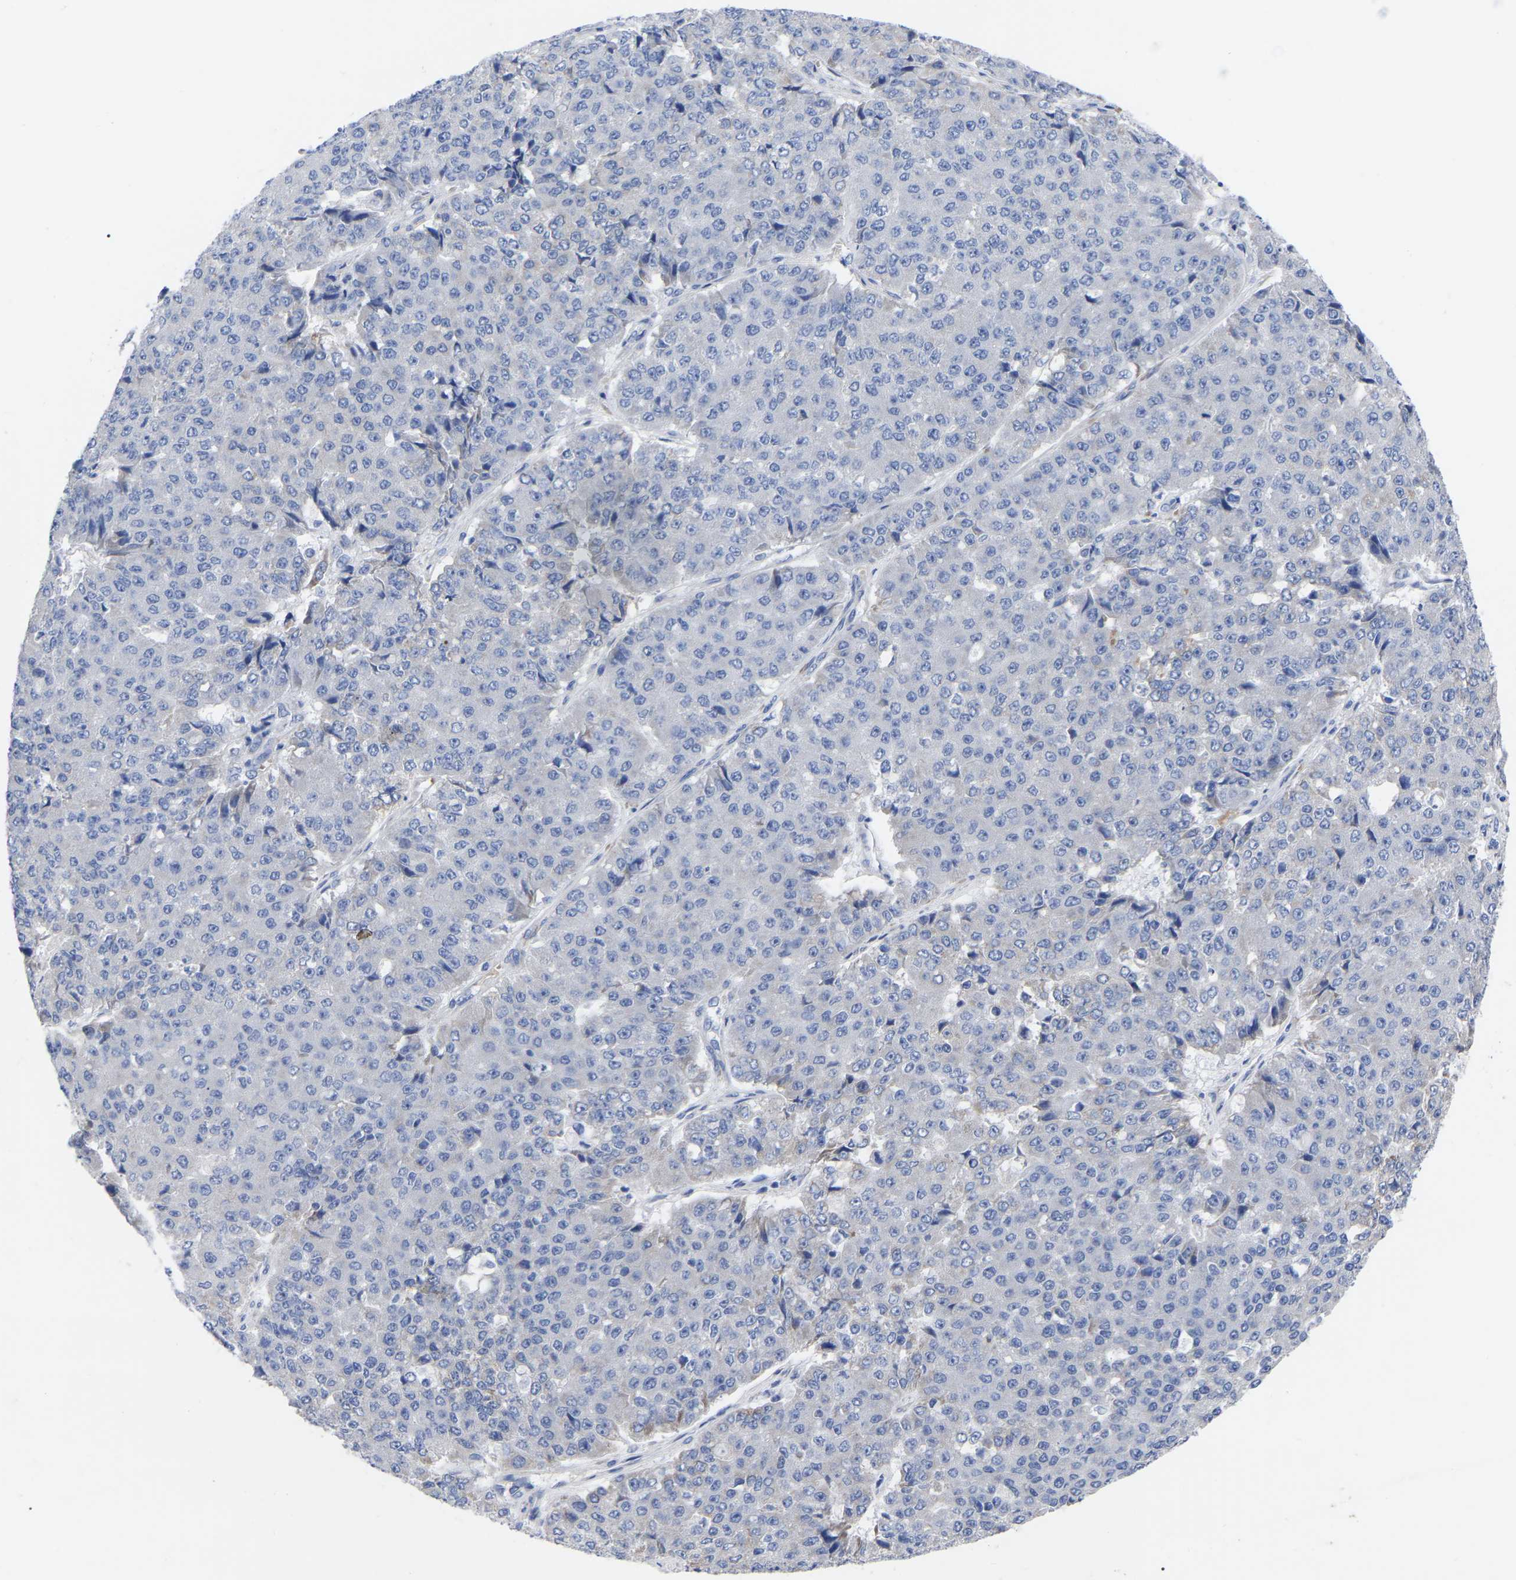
{"staining": {"intensity": "negative", "quantity": "none", "location": "none"}, "tissue": "pancreatic cancer", "cell_type": "Tumor cells", "image_type": "cancer", "snomed": [{"axis": "morphology", "description": "Adenocarcinoma, NOS"}, {"axis": "topography", "description": "Pancreas"}], "caption": "Tumor cells show no significant protein expression in pancreatic adenocarcinoma.", "gene": "GDF3", "patient": {"sex": "male", "age": 50}}